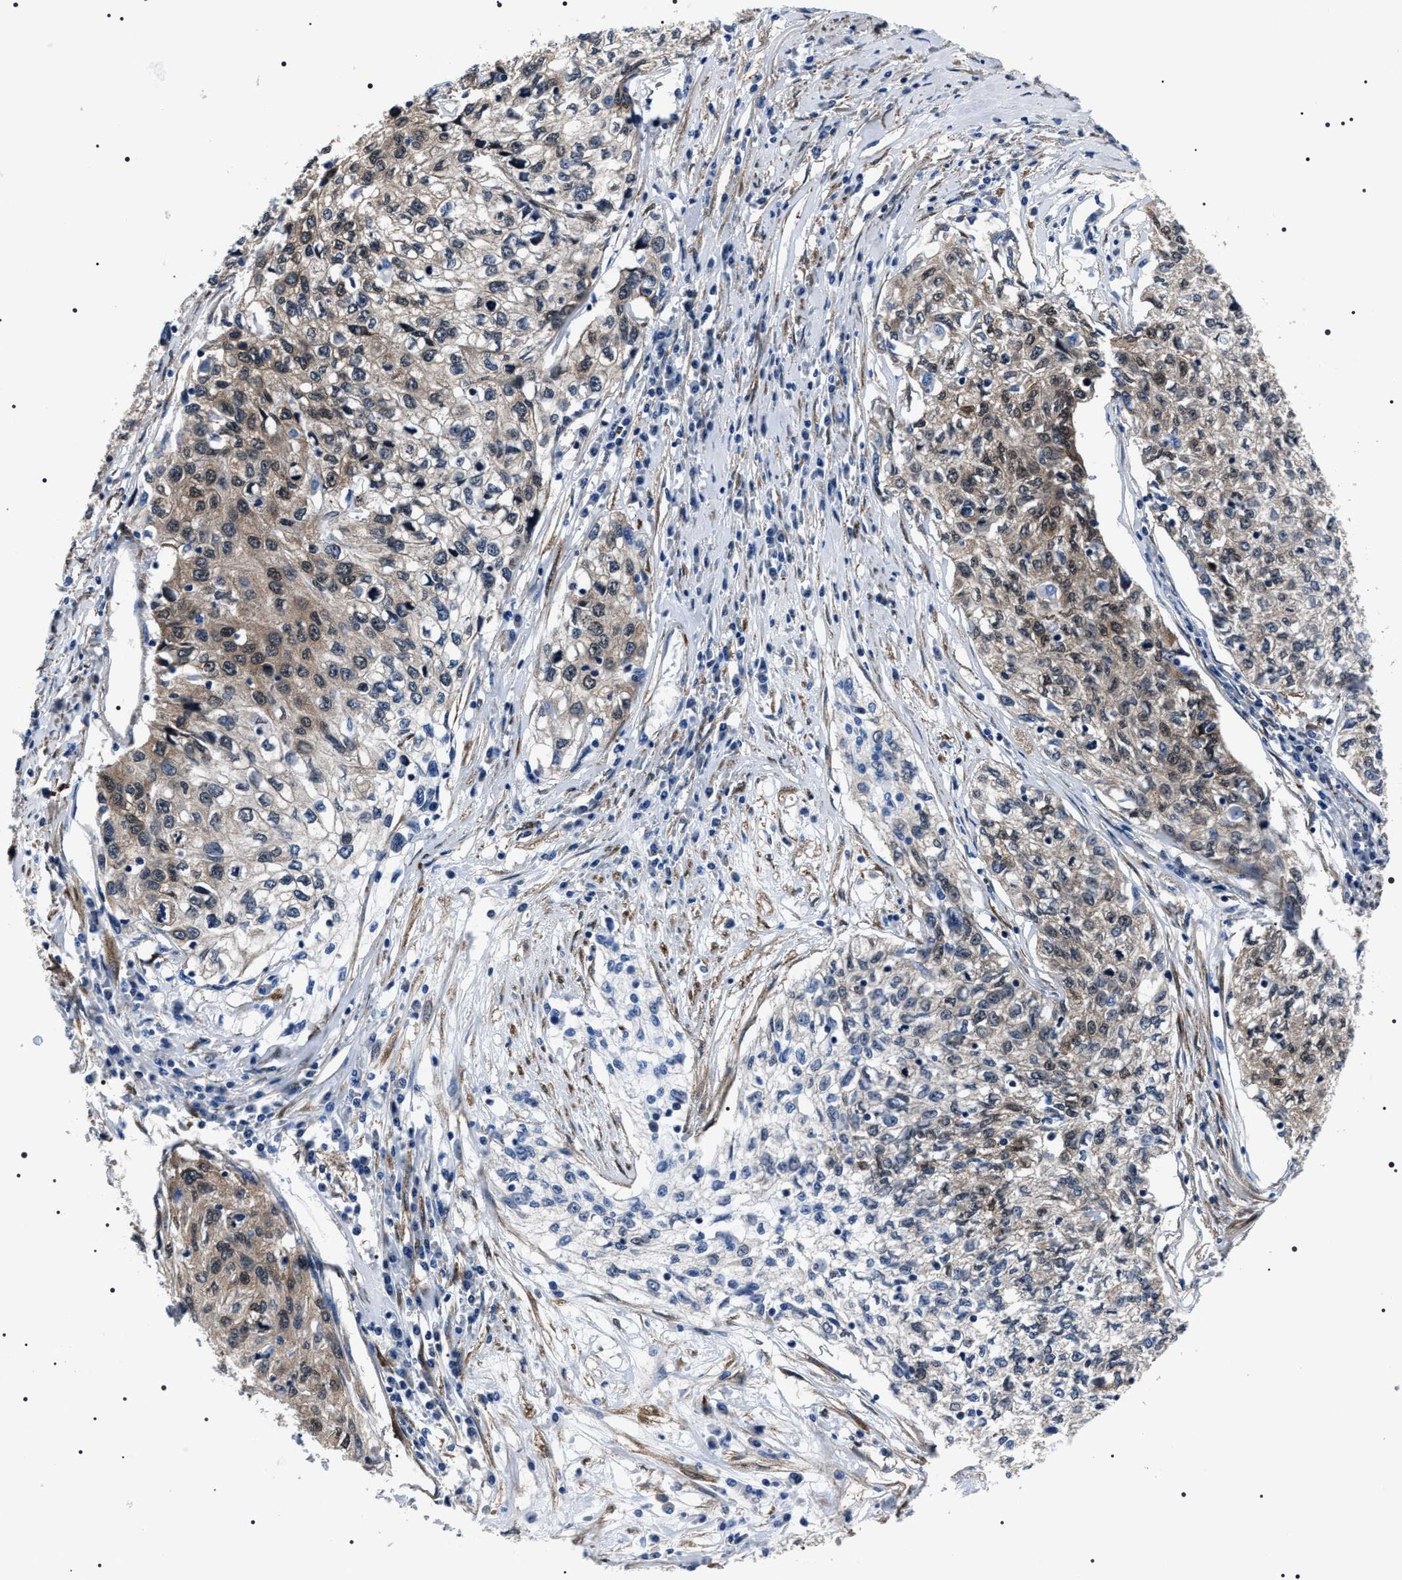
{"staining": {"intensity": "weak", "quantity": ">75%", "location": "cytoplasmic/membranous"}, "tissue": "cervical cancer", "cell_type": "Tumor cells", "image_type": "cancer", "snomed": [{"axis": "morphology", "description": "Squamous cell carcinoma, NOS"}, {"axis": "topography", "description": "Cervix"}], "caption": "Brown immunohistochemical staining in human cervical cancer (squamous cell carcinoma) shows weak cytoplasmic/membranous positivity in approximately >75% of tumor cells.", "gene": "BAG2", "patient": {"sex": "female", "age": 57}}